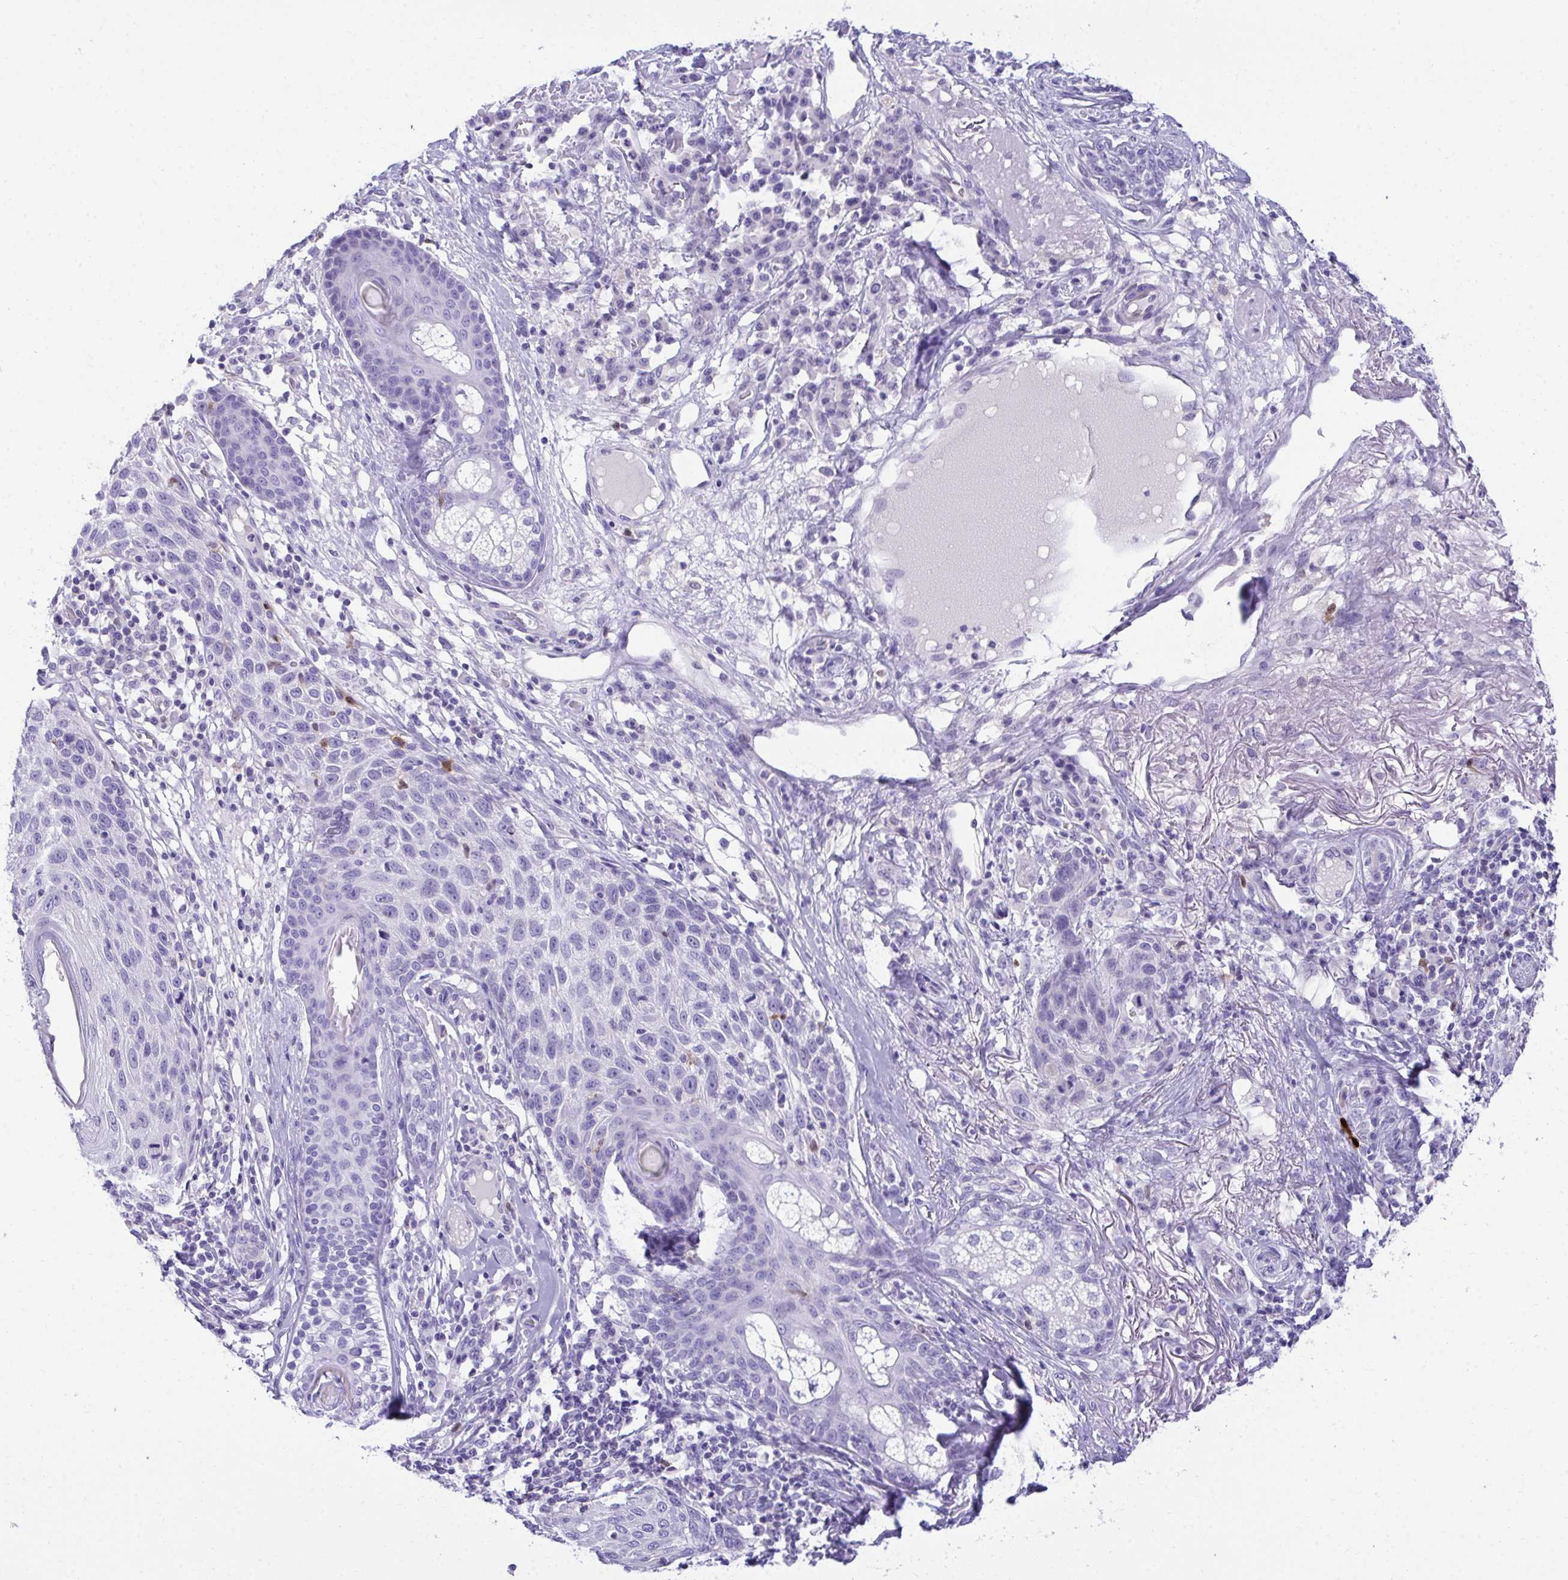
{"staining": {"intensity": "negative", "quantity": "none", "location": "none"}, "tissue": "skin cancer", "cell_type": "Tumor cells", "image_type": "cancer", "snomed": [{"axis": "morphology", "description": "Squamous cell carcinoma, NOS"}, {"axis": "topography", "description": "Skin"}], "caption": "A high-resolution photomicrograph shows immunohistochemistry (IHC) staining of squamous cell carcinoma (skin), which displays no significant positivity in tumor cells.", "gene": "PGM2L1", "patient": {"sex": "female", "age": 87}}